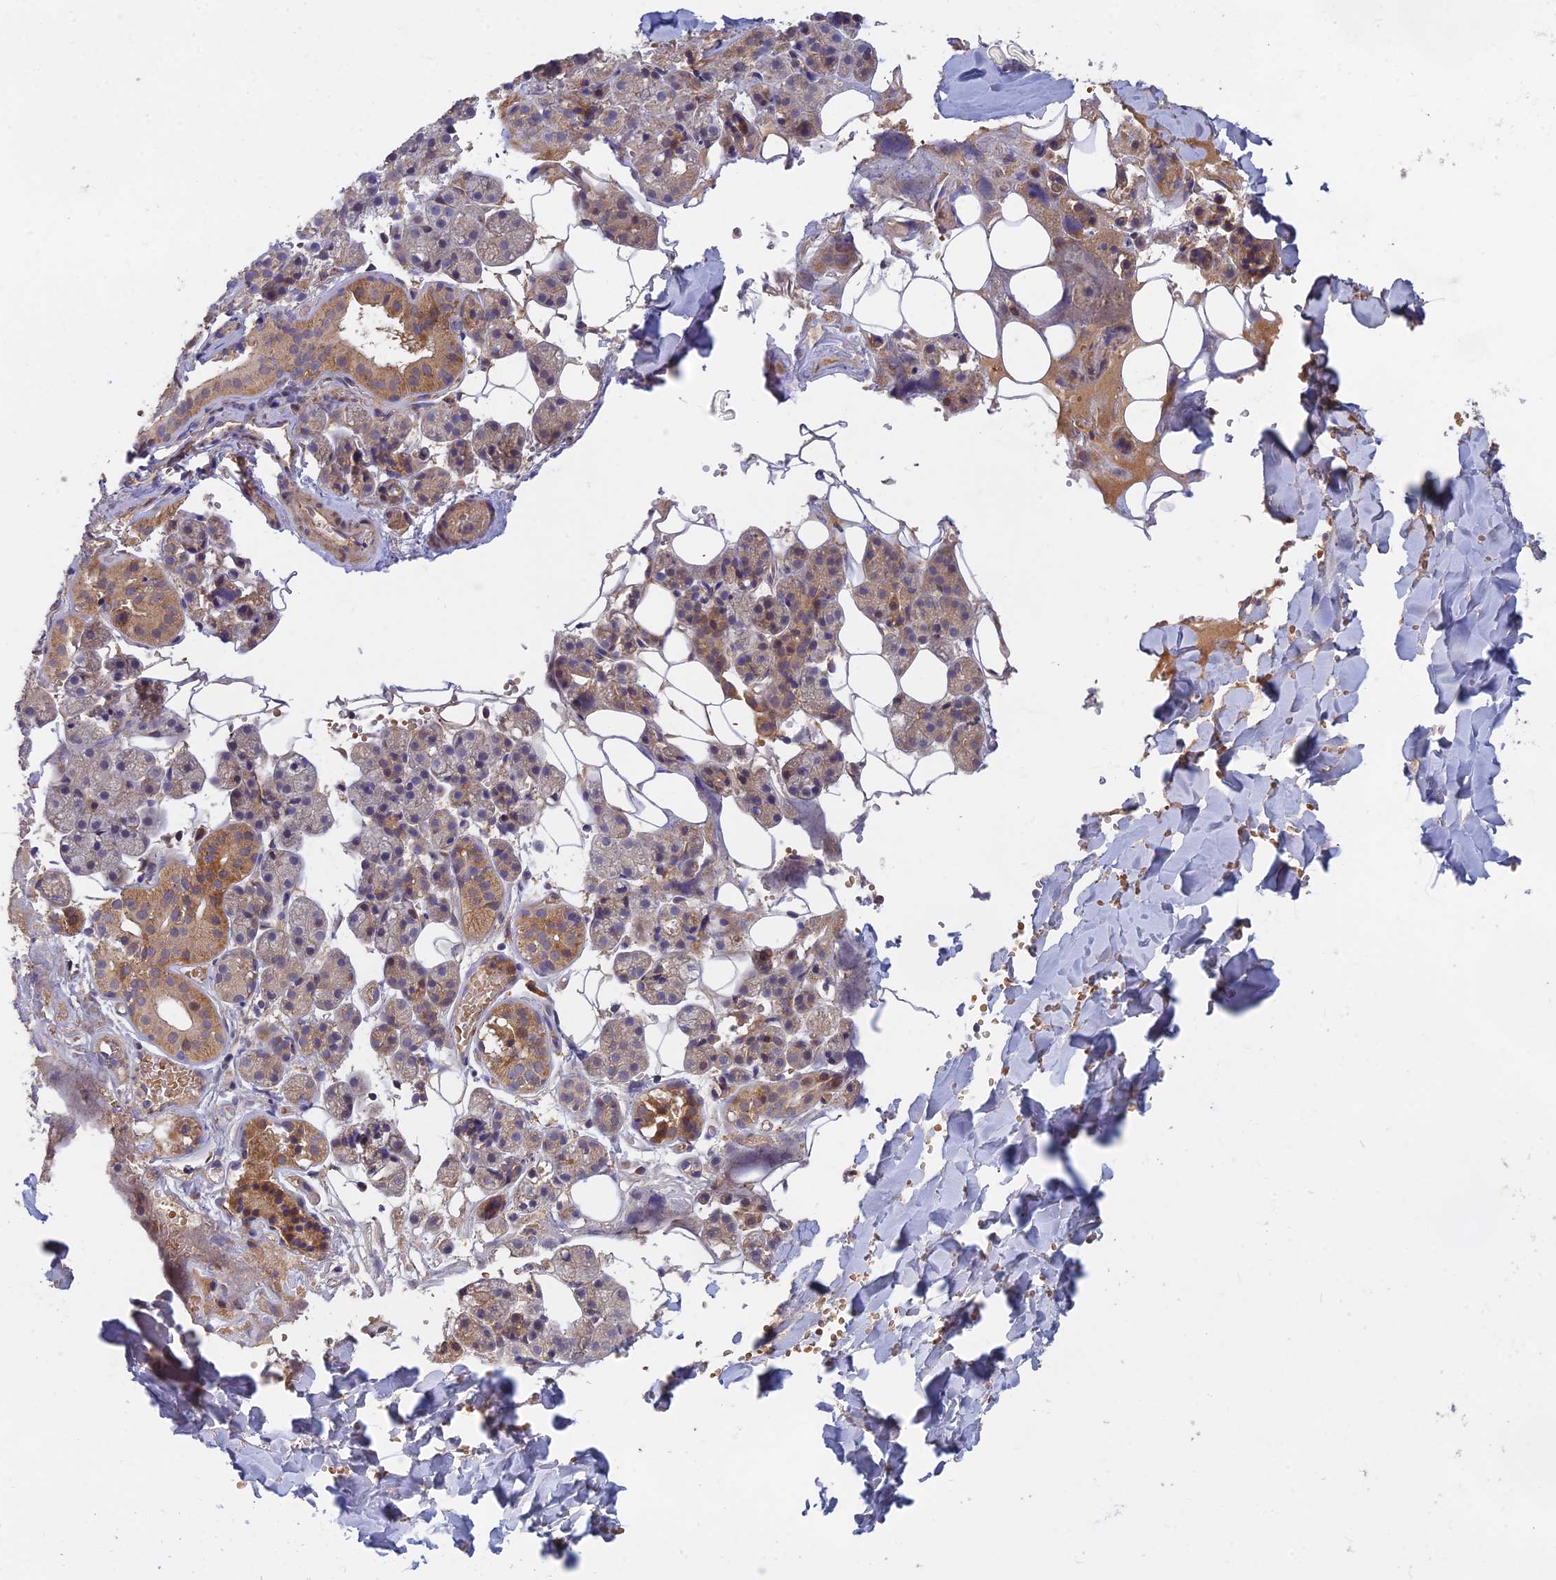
{"staining": {"intensity": "moderate", "quantity": "<25%", "location": "cytoplasmic/membranous"}, "tissue": "salivary gland", "cell_type": "Glandular cells", "image_type": "normal", "snomed": [{"axis": "morphology", "description": "Normal tissue, NOS"}, {"axis": "topography", "description": "Salivary gland"}], "caption": "This image demonstrates IHC staining of normal salivary gland, with low moderate cytoplasmic/membranous expression in about <25% of glandular cells.", "gene": "FAM151B", "patient": {"sex": "female", "age": 33}}